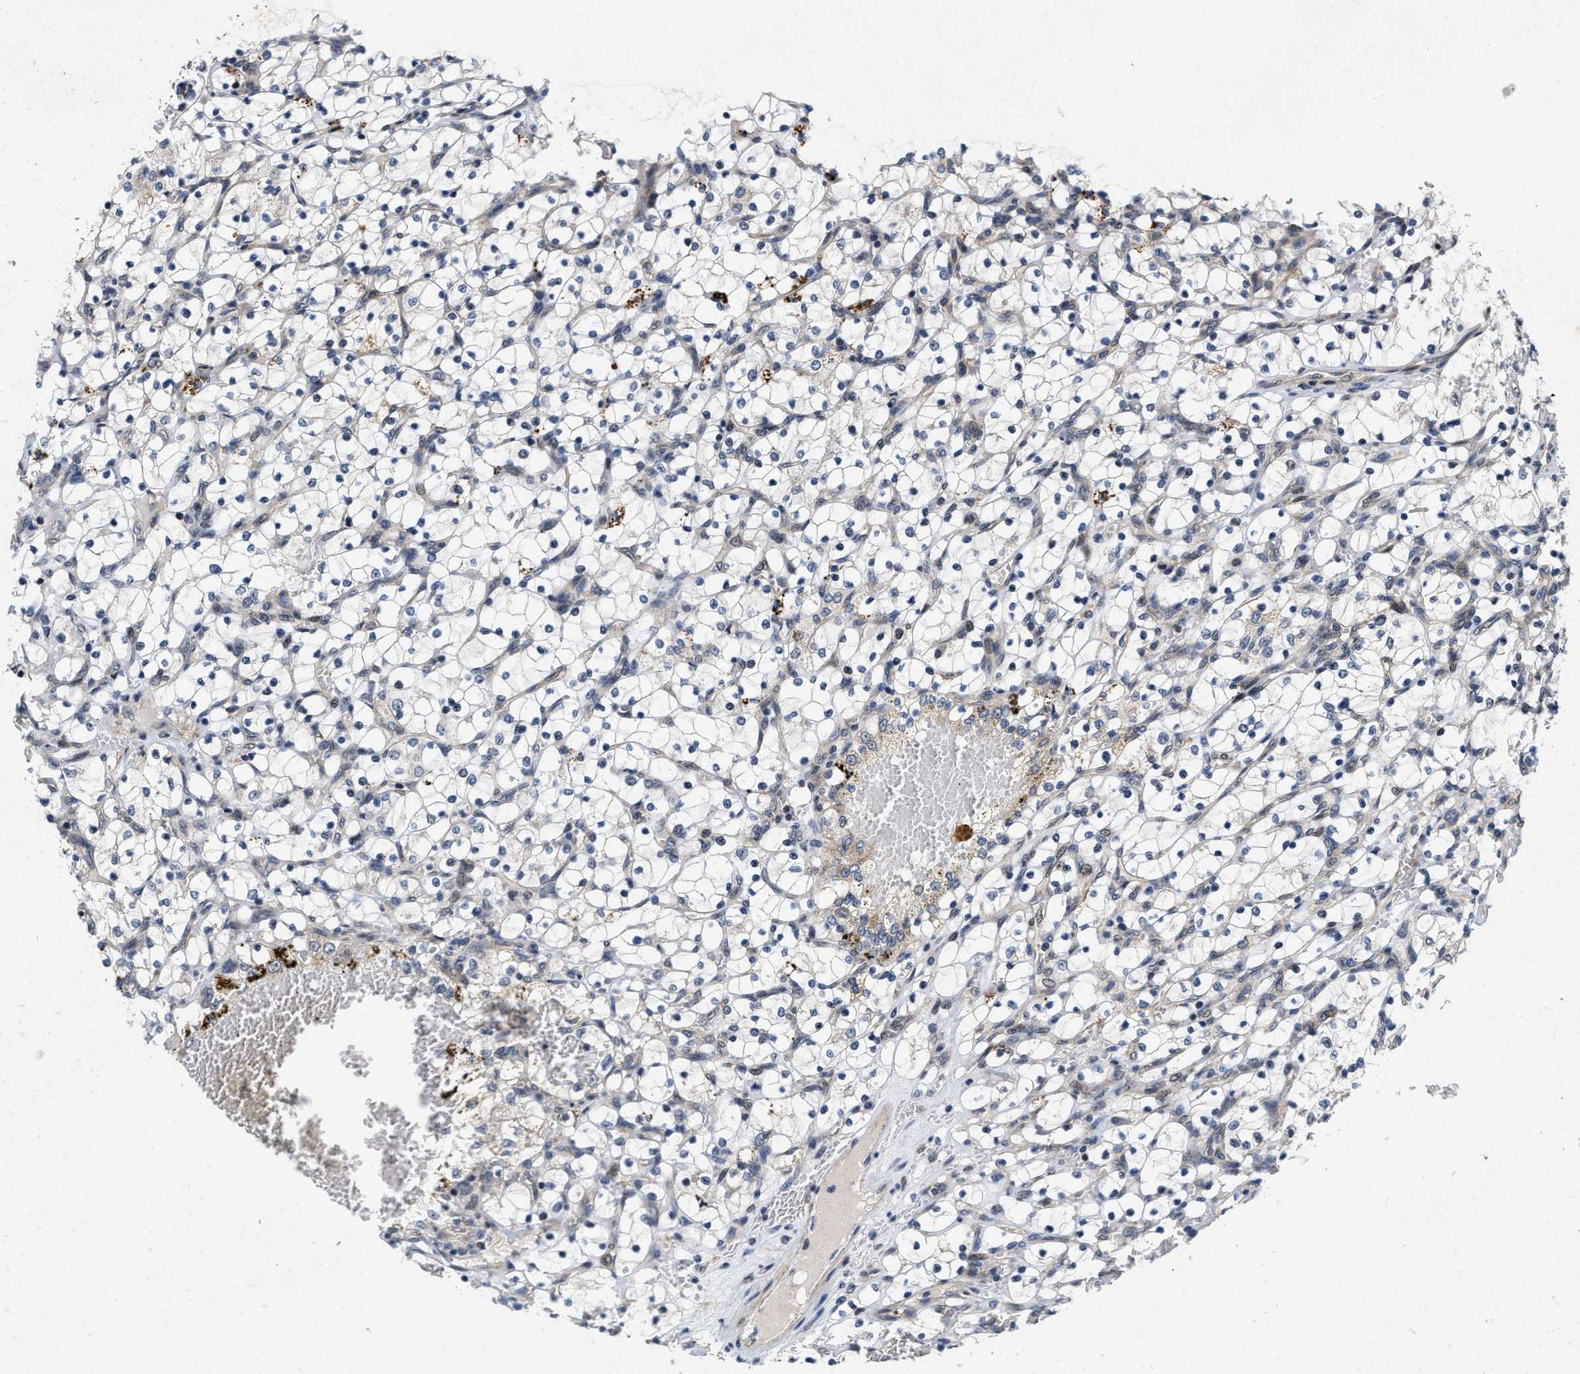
{"staining": {"intensity": "negative", "quantity": "none", "location": "none"}, "tissue": "renal cancer", "cell_type": "Tumor cells", "image_type": "cancer", "snomed": [{"axis": "morphology", "description": "Adenocarcinoma, NOS"}, {"axis": "topography", "description": "Kidney"}], "caption": "Renal adenocarcinoma was stained to show a protein in brown. There is no significant staining in tumor cells.", "gene": "SCYL2", "patient": {"sex": "female", "age": 69}}